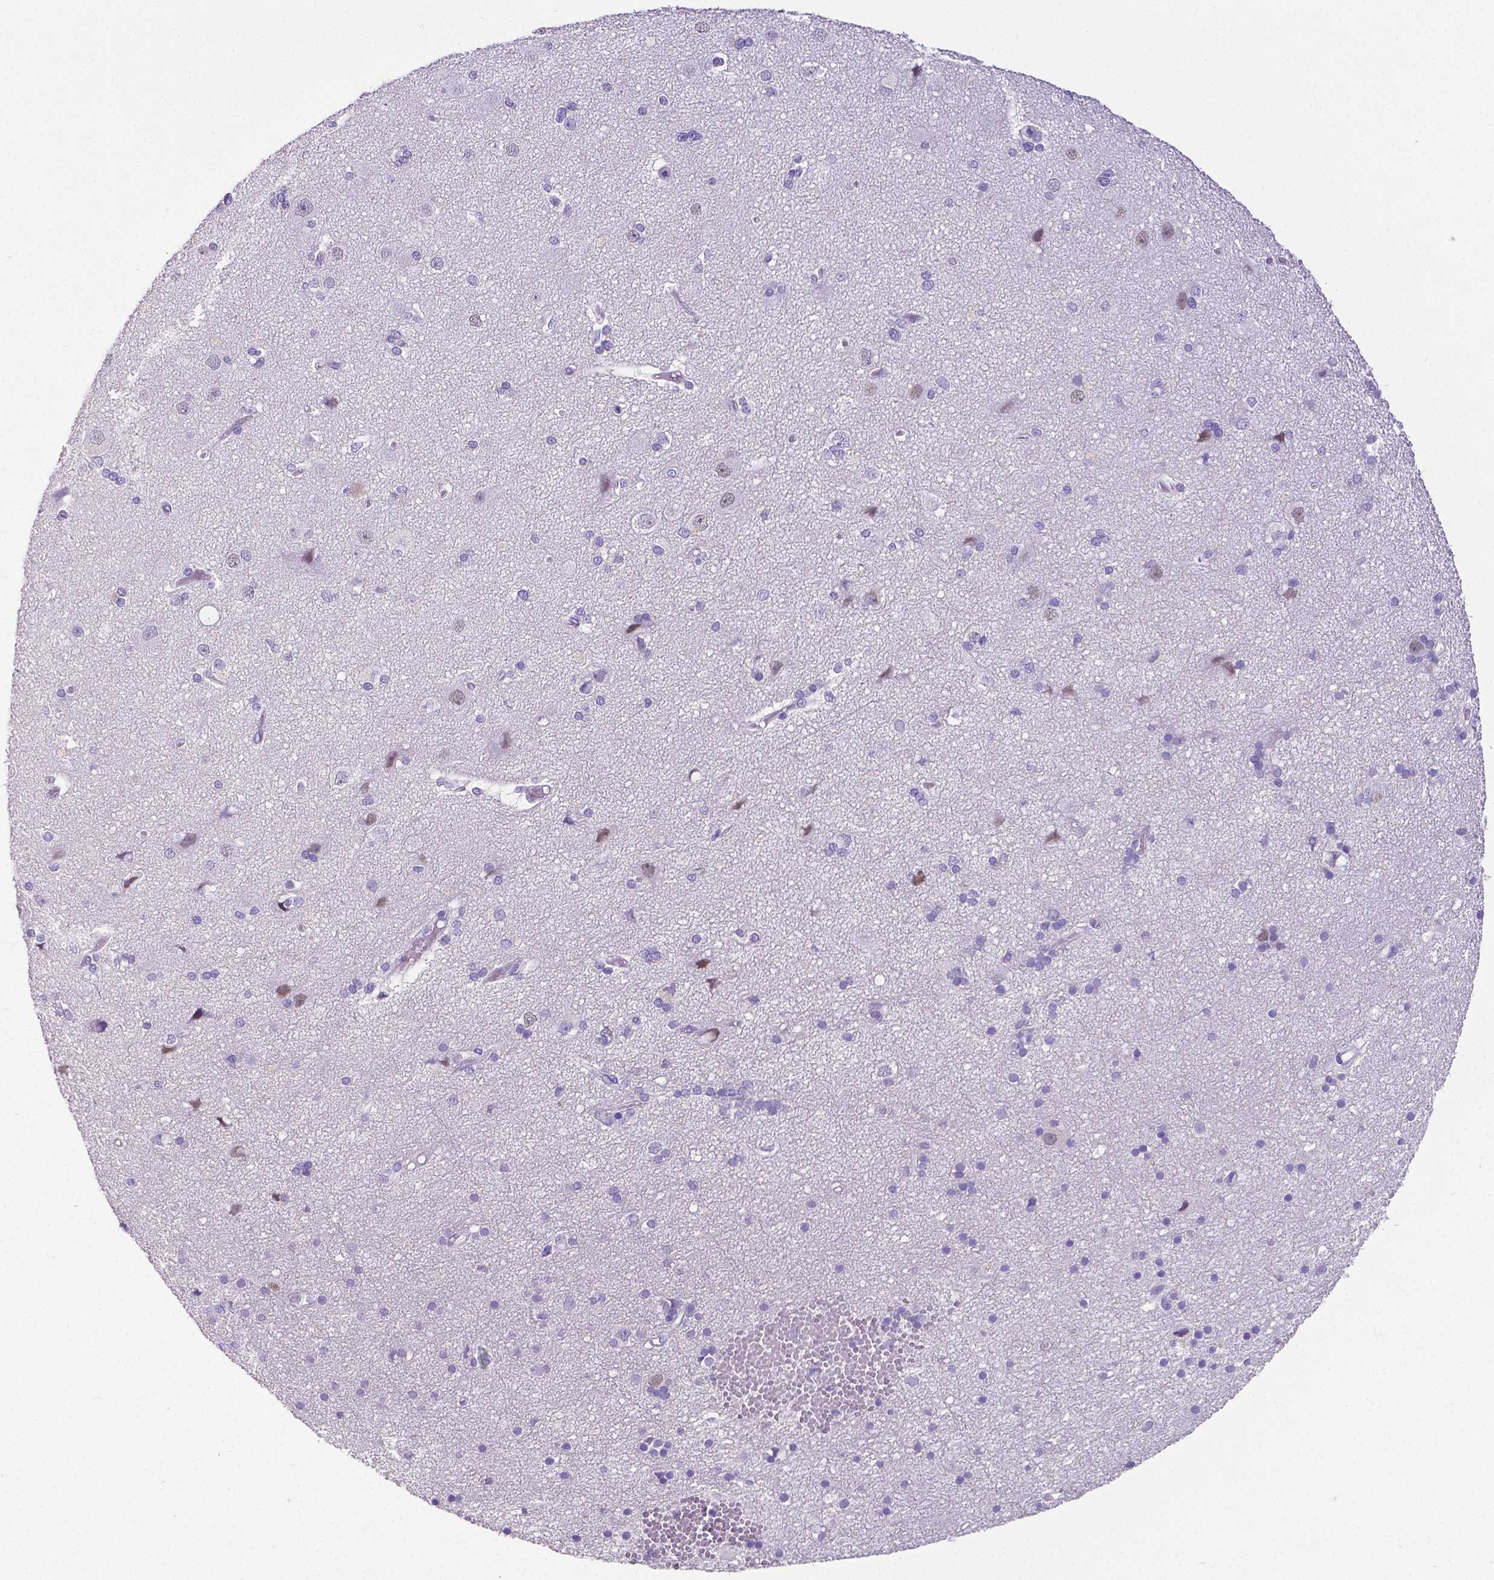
{"staining": {"intensity": "negative", "quantity": "none", "location": "none"}, "tissue": "cerebral cortex", "cell_type": "Endothelial cells", "image_type": "normal", "snomed": [{"axis": "morphology", "description": "Normal tissue, NOS"}, {"axis": "morphology", "description": "Glioma, malignant, High grade"}, {"axis": "topography", "description": "Cerebral cortex"}], "caption": "Immunohistochemical staining of benign human cerebral cortex displays no significant expression in endothelial cells. (DAB (3,3'-diaminobenzidine) immunohistochemistry visualized using brightfield microscopy, high magnification).", "gene": "SATB2", "patient": {"sex": "male", "age": 71}}